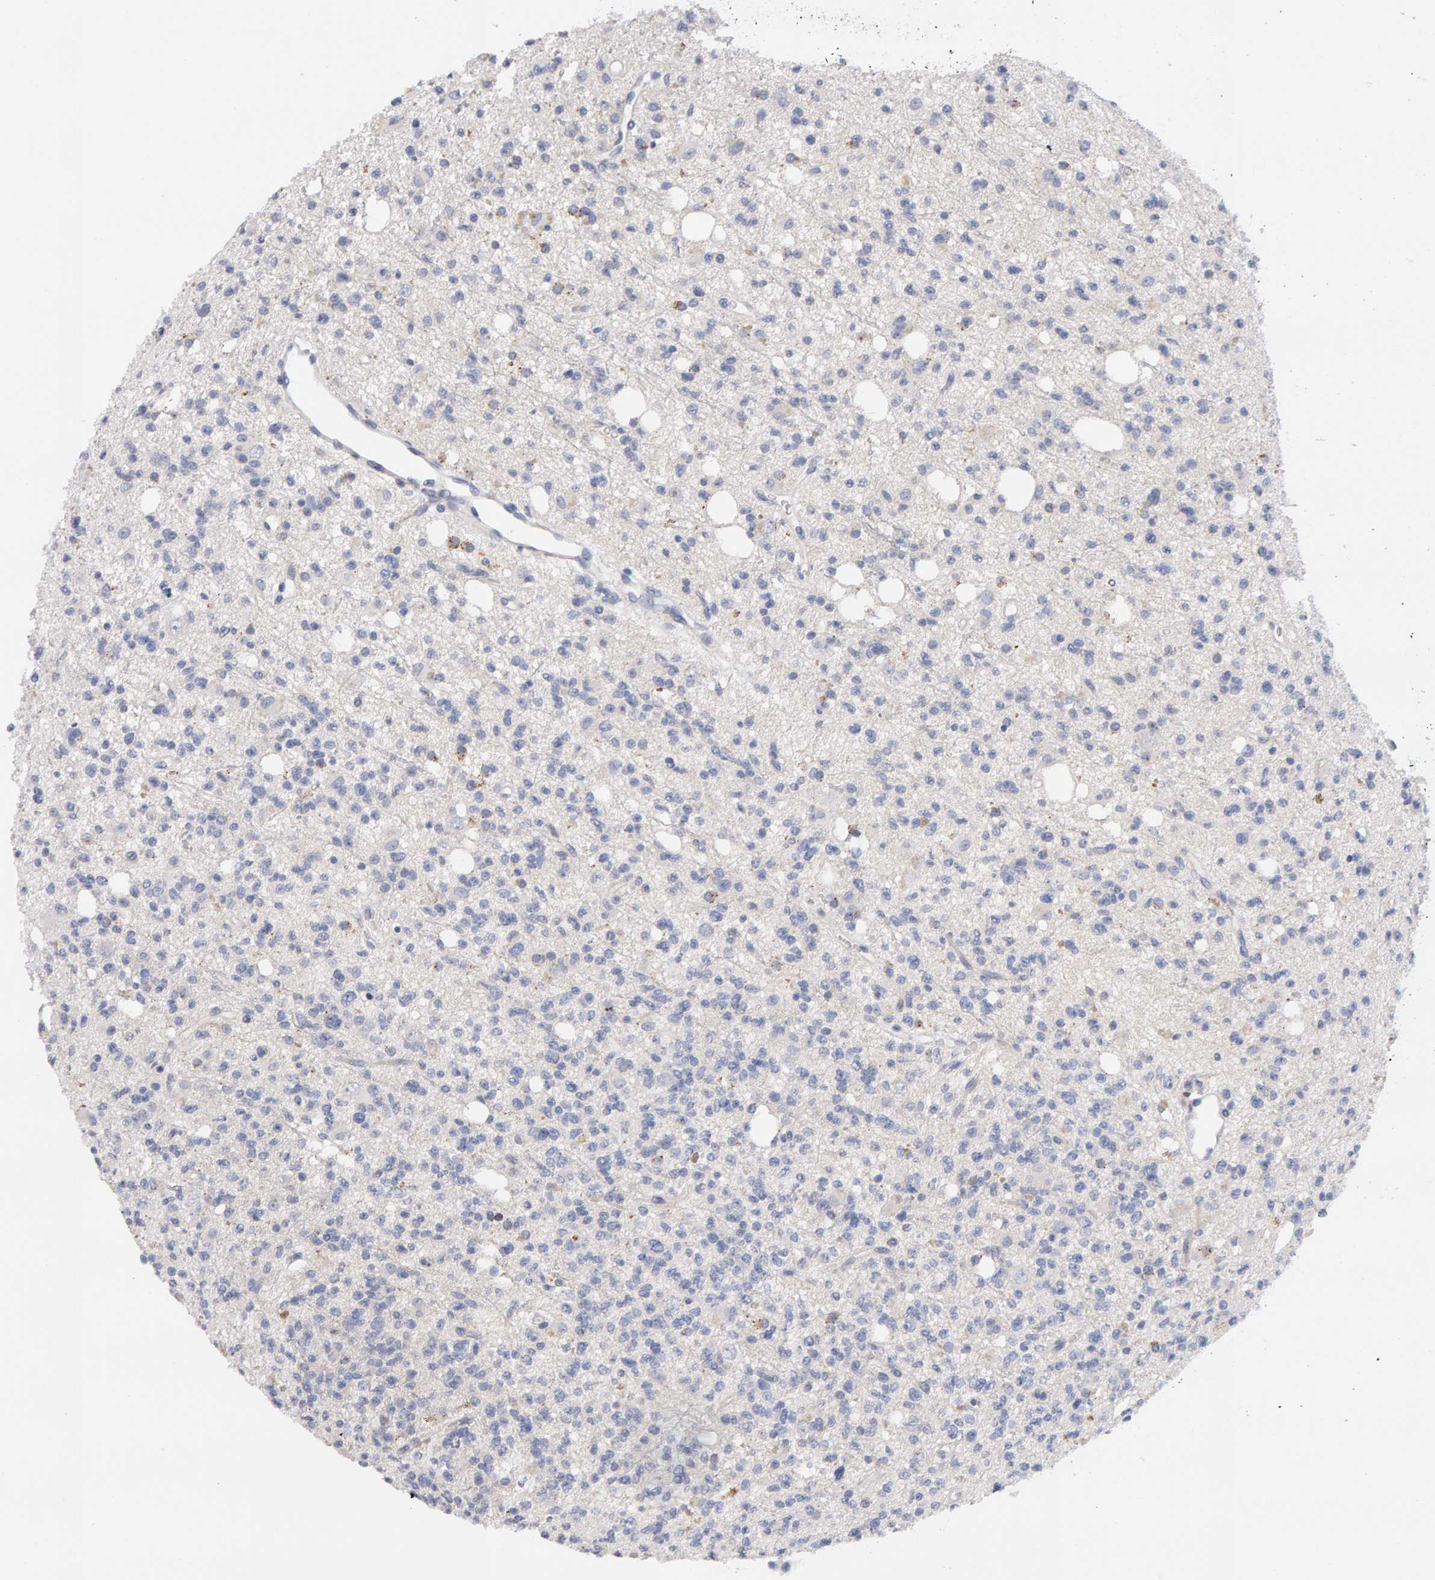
{"staining": {"intensity": "weak", "quantity": "<25%", "location": "cytoplasmic/membranous"}, "tissue": "glioma", "cell_type": "Tumor cells", "image_type": "cancer", "snomed": [{"axis": "morphology", "description": "Glioma, malignant, High grade"}, {"axis": "topography", "description": "Brain"}], "caption": "The image shows no staining of tumor cells in malignant high-grade glioma.", "gene": "METRNL", "patient": {"sex": "female", "age": 62}}